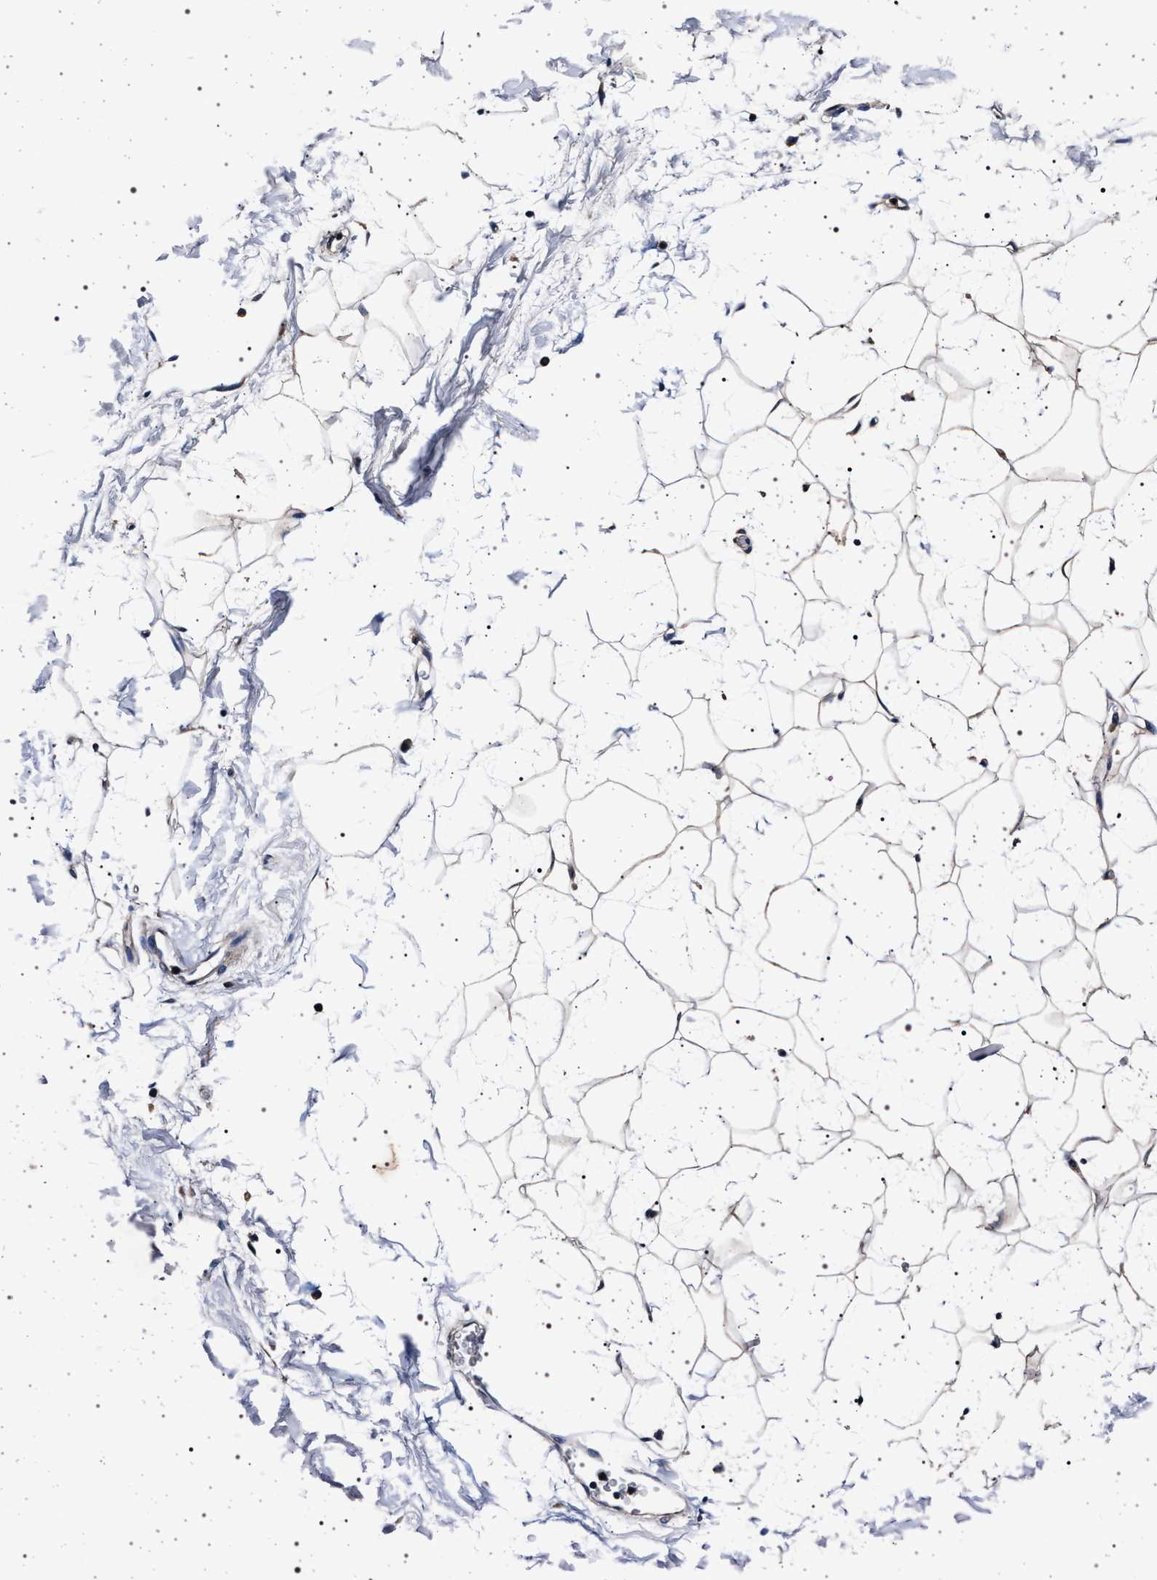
{"staining": {"intensity": "weak", "quantity": "25%-75%", "location": "cytoplasmic/membranous"}, "tissue": "adipose tissue", "cell_type": "Adipocytes", "image_type": "normal", "snomed": [{"axis": "morphology", "description": "Normal tissue, NOS"}, {"axis": "topography", "description": "Soft tissue"}], "caption": "Immunohistochemistry (IHC) staining of normal adipose tissue, which demonstrates low levels of weak cytoplasmic/membranous staining in approximately 25%-75% of adipocytes indicating weak cytoplasmic/membranous protein positivity. The staining was performed using DAB (brown) for protein detection and nuclei were counterstained in hematoxylin (blue).", "gene": "MAP3K2", "patient": {"sex": "male", "age": 72}}